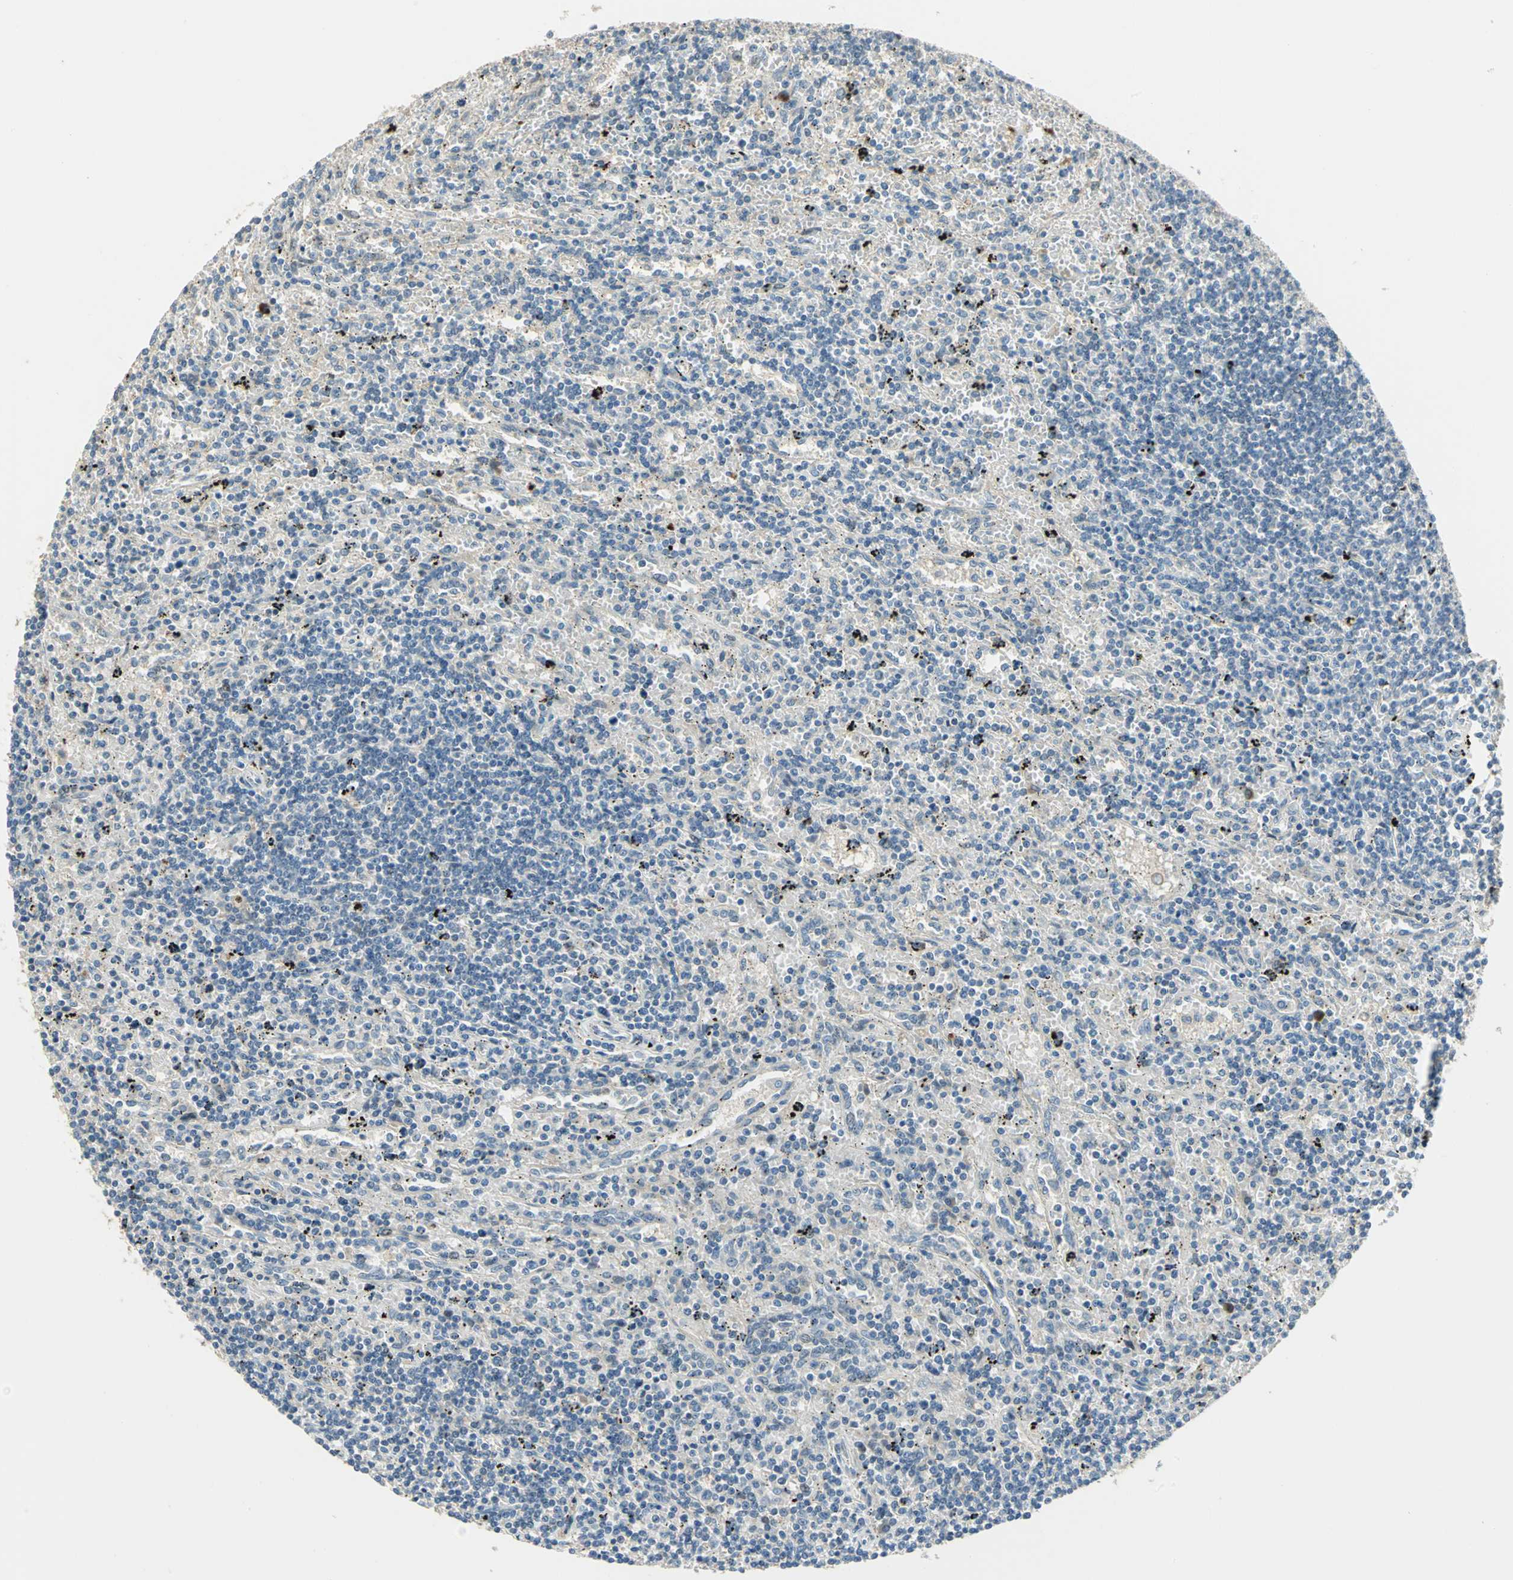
{"staining": {"intensity": "negative", "quantity": "none", "location": "none"}, "tissue": "lymphoma", "cell_type": "Tumor cells", "image_type": "cancer", "snomed": [{"axis": "morphology", "description": "Malignant lymphoma, non-Hodgkin's type, Low grade"}, {"axis": "topography", "description": "Spleen"}], "caption": "IHC image of lymphoma stained for a protein (brown), which shows no positivity in tumor cells.", "gene": "PROC", "patient": {"sex": "male", "age": 76}}